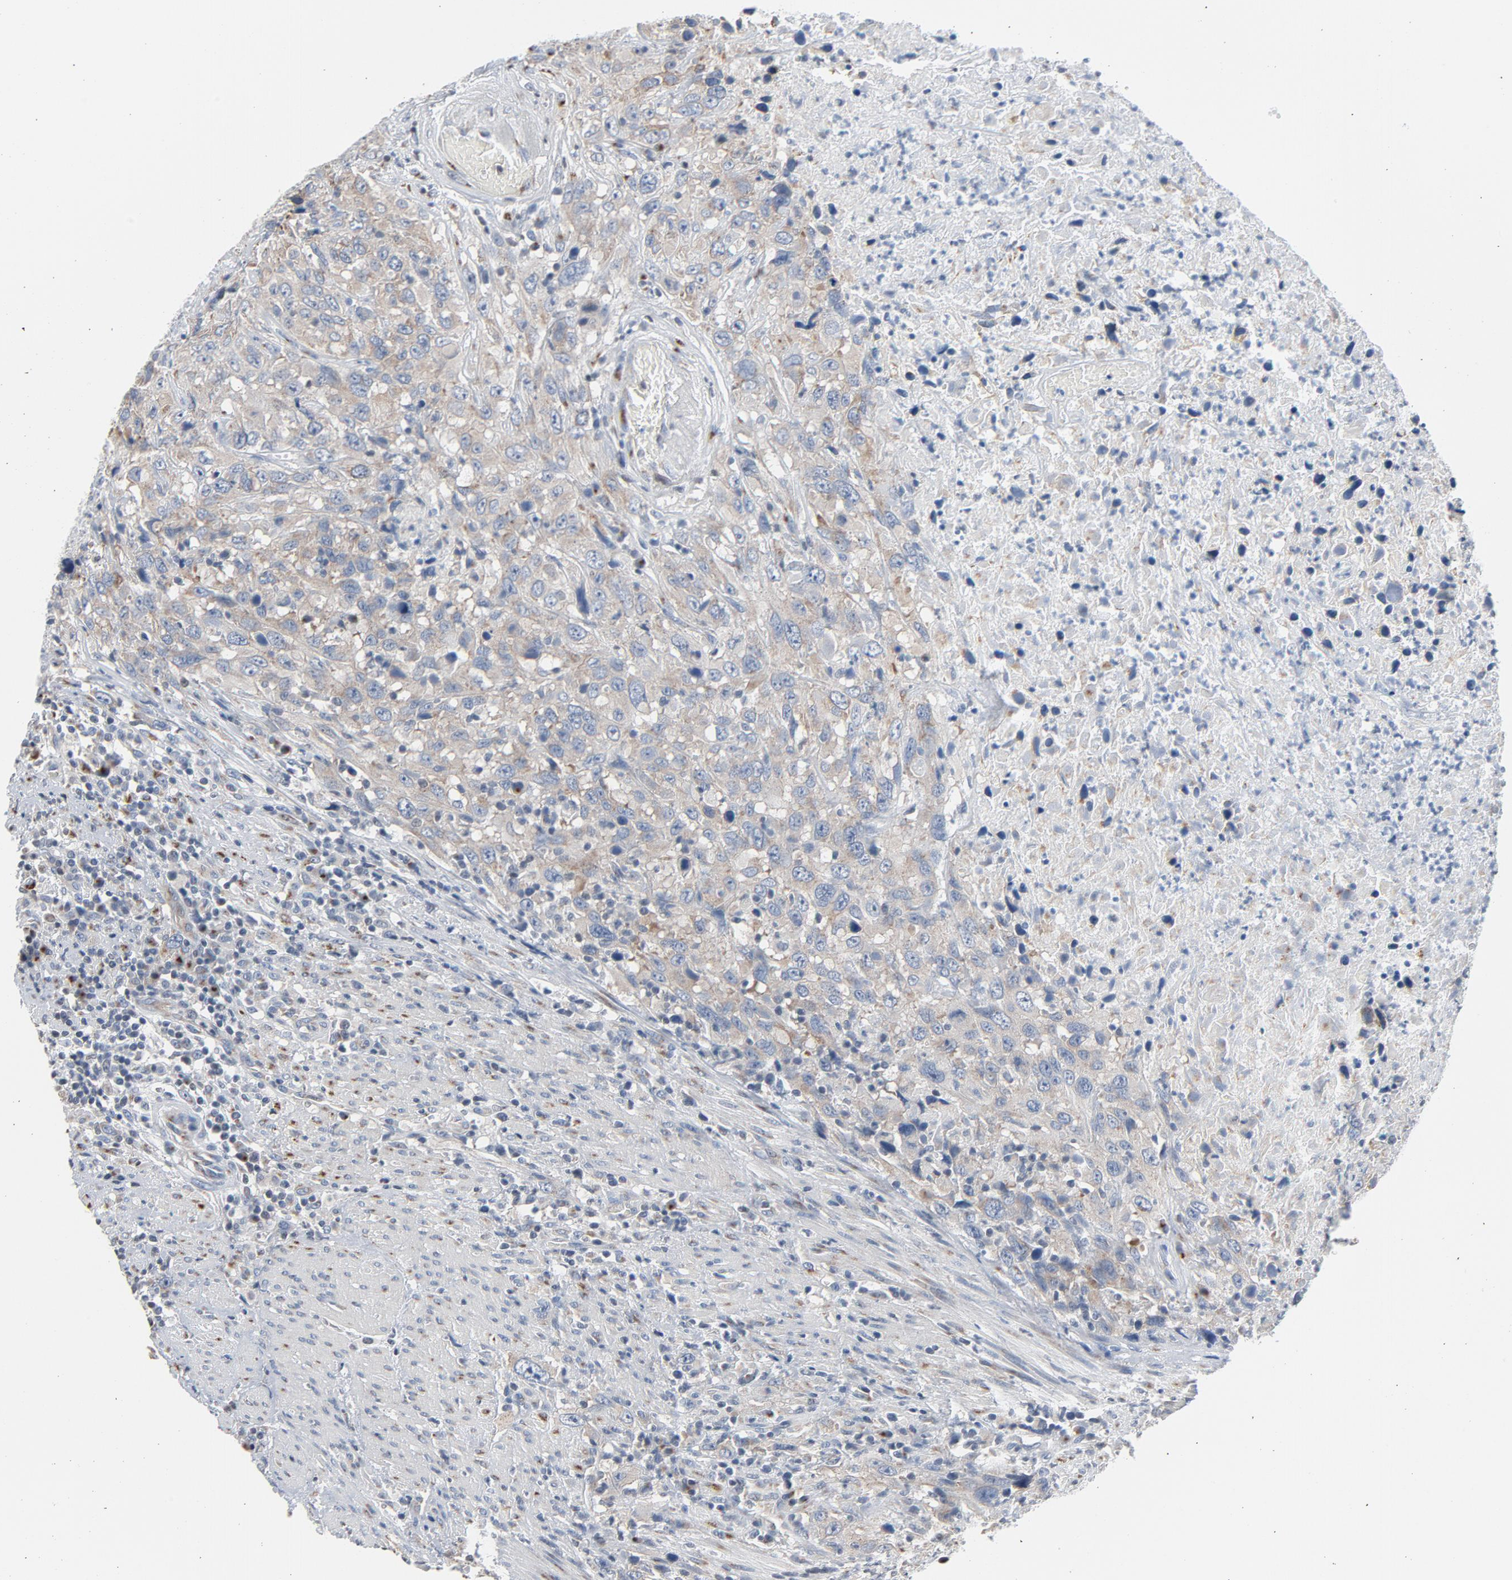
{"staining": {"intensity": "moderate", "quantity": ">75%", "location": "cytoplasmic/membranous"}, "tissue": "urothelial cancer", "cell_type": "Tumor cells", "image_type": "cancer", "snomed": [{"axis": "morphology", "description": "Urothelial carcinoma, High grade"}, {"axis": "topography", "description": "Urinary bladder"}], "caption": "Immunohistochemical staining of urothelial cancer demonstrates moderate cytoplasmic/membranous protein staining in approximately >75% of tumor cells.", "gene": "YIPF6", "patient": {"sex": "male", "age": 61}}